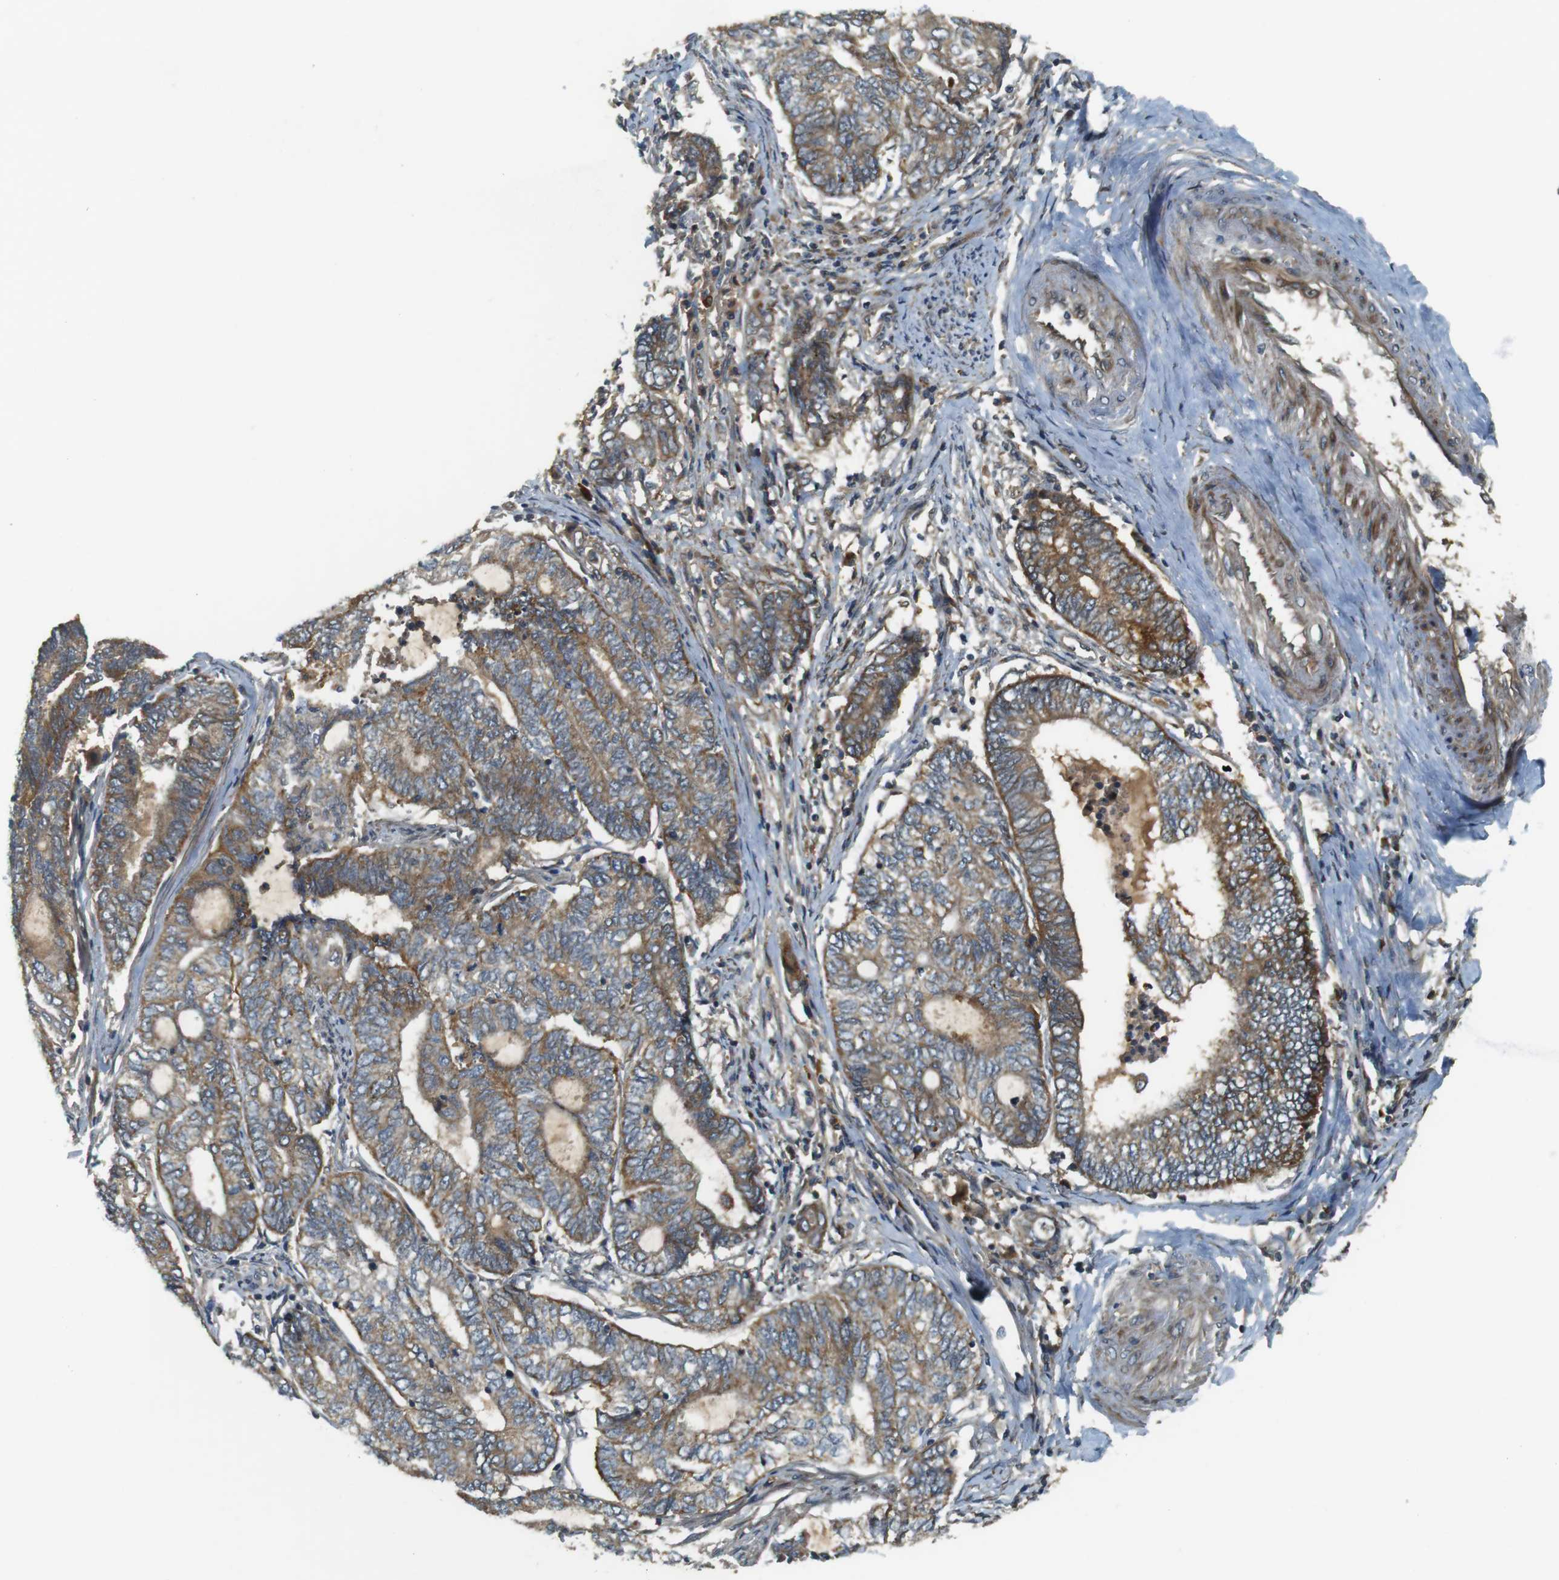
{"staining": {"intensity": "moderate", "quantity": ">75%", "location": "cytoplasmic/membranous"}, "tissue": "endometrial cancer", "cell_type": "Tumor cells", "image_type": "cancer", "snomed": [{"axis": "morphology", "description": "Adenocarcinoma, NOS"}, {"axis": "topography", "description": "Uterus"}, {"axis": "topography", "description": "Endometrium"}], "caption": "Human adenocarcinoma (endometrial) stained with a brown dye reveals moderate cytoplasmic/membranous positive staining in about >75% of tumor cells.", "gene": "IFFO2", "patient": {"sex": "female", "age": 70}}